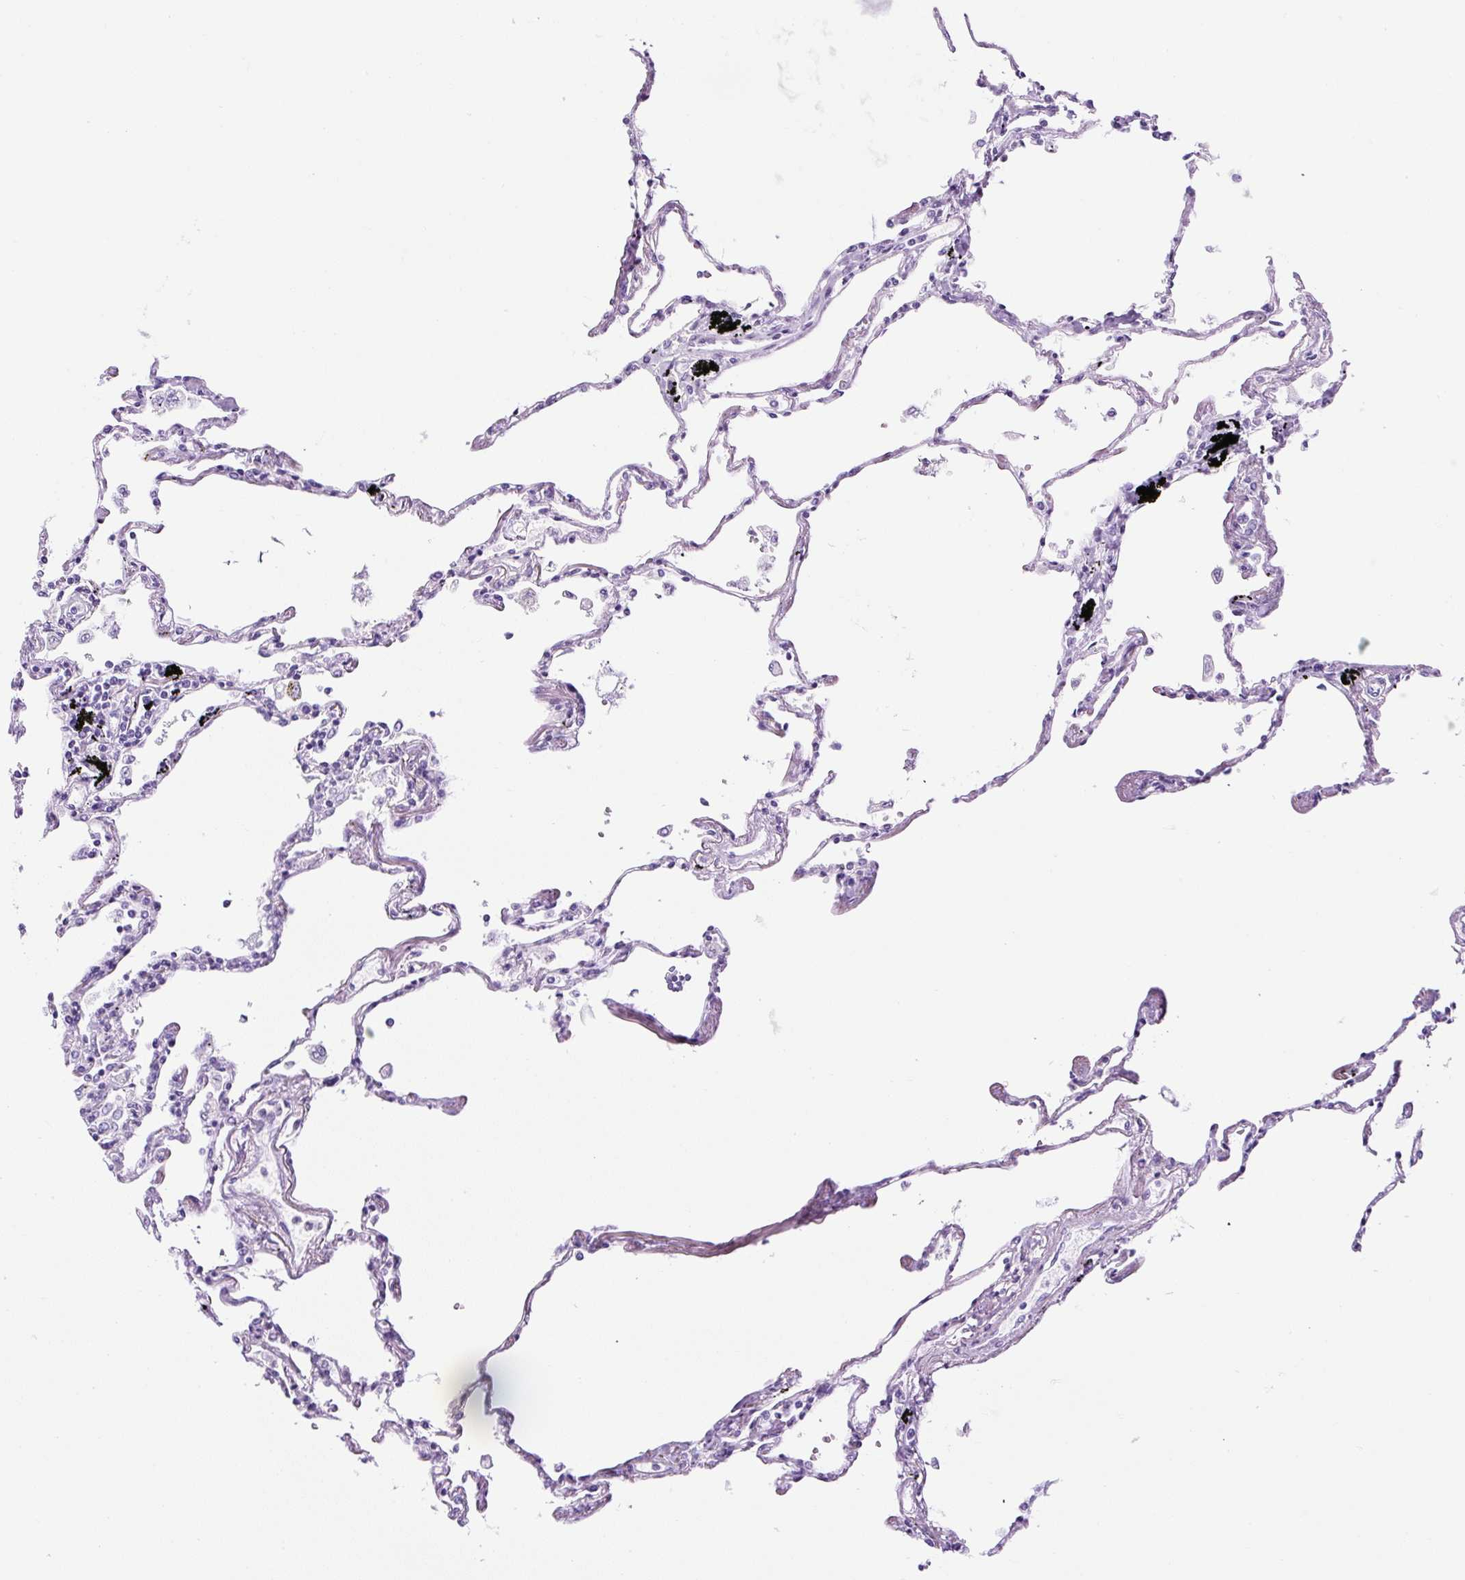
{"staining": {"intensity": "negative", "quantity": "none", "location": "none"}, "tissue": "lung", "cell_type": "Alveolar cells", "image_type": "normal", "snomed": [{"axis": "morphology", "description": "Normal tissue, NOS"}, {"axis": "topography", "description": "Lung"}], "caption": "An IHC micrograph of benign lung is shown. There is no staining in alveolar cells of lung.", "gene": "TMEM200B", "patient": {"sex": "female", "age": 67}}